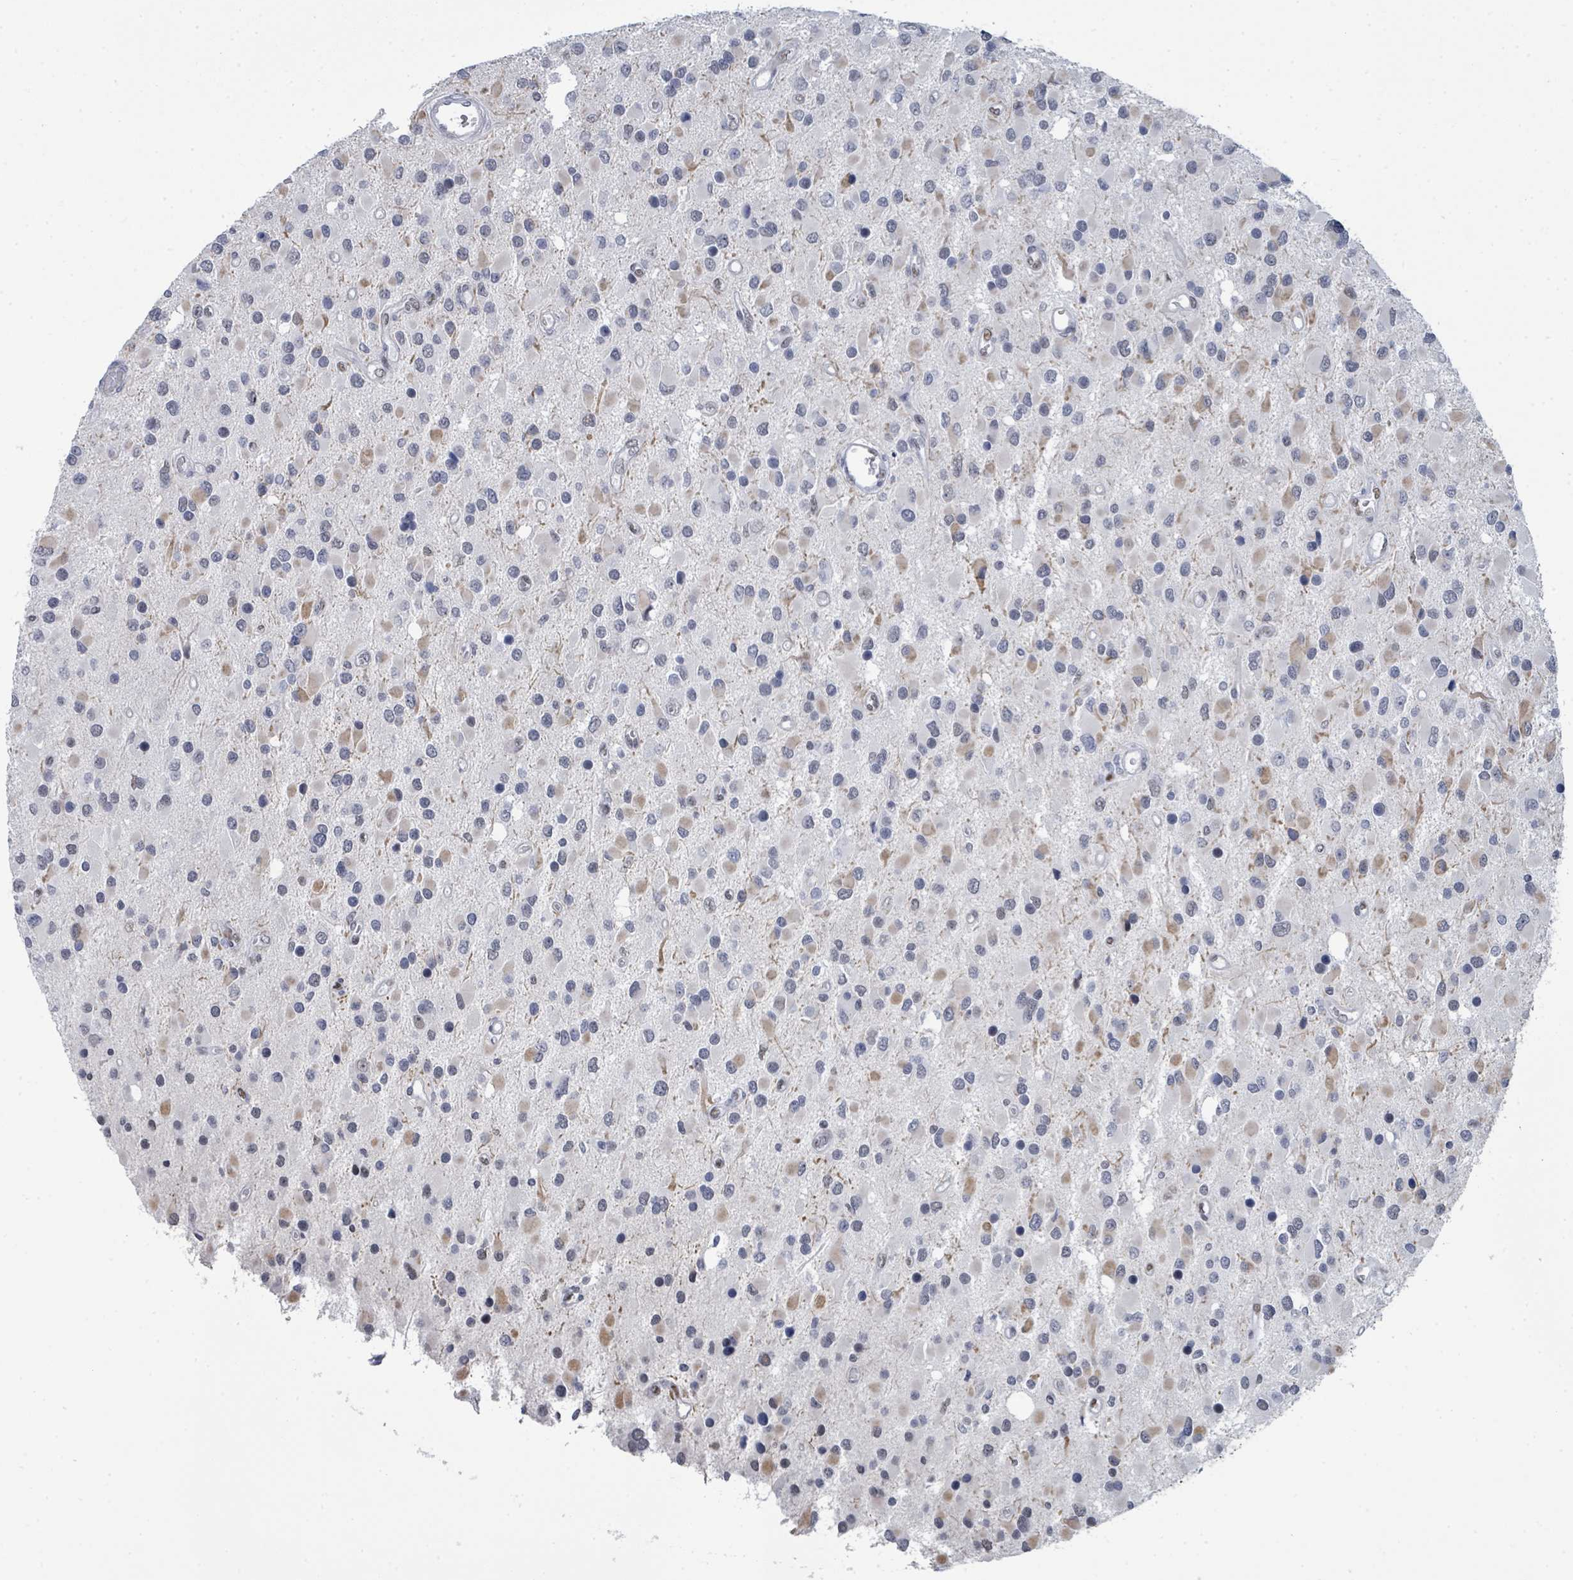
{"staining": {"intensity": "negative", "quantity": "none", "location": "none"}, "tissue": "glioma", "cell_type": "Tumor cells", "image_type": "cancer", "snomed": [{"axis": "morphology", "description": "Glioma, malignant, High grade"}, {"axis": "topography", "description": "Brain"}], "caption": "DAB (3,3'-diaminobenzidine) immunohistochemical staining of high-grade glioma (malignant) displays no significant staining in tumor cells.", "gene": "CT45A5", "patient": {"sex": "male", "age": 53}}